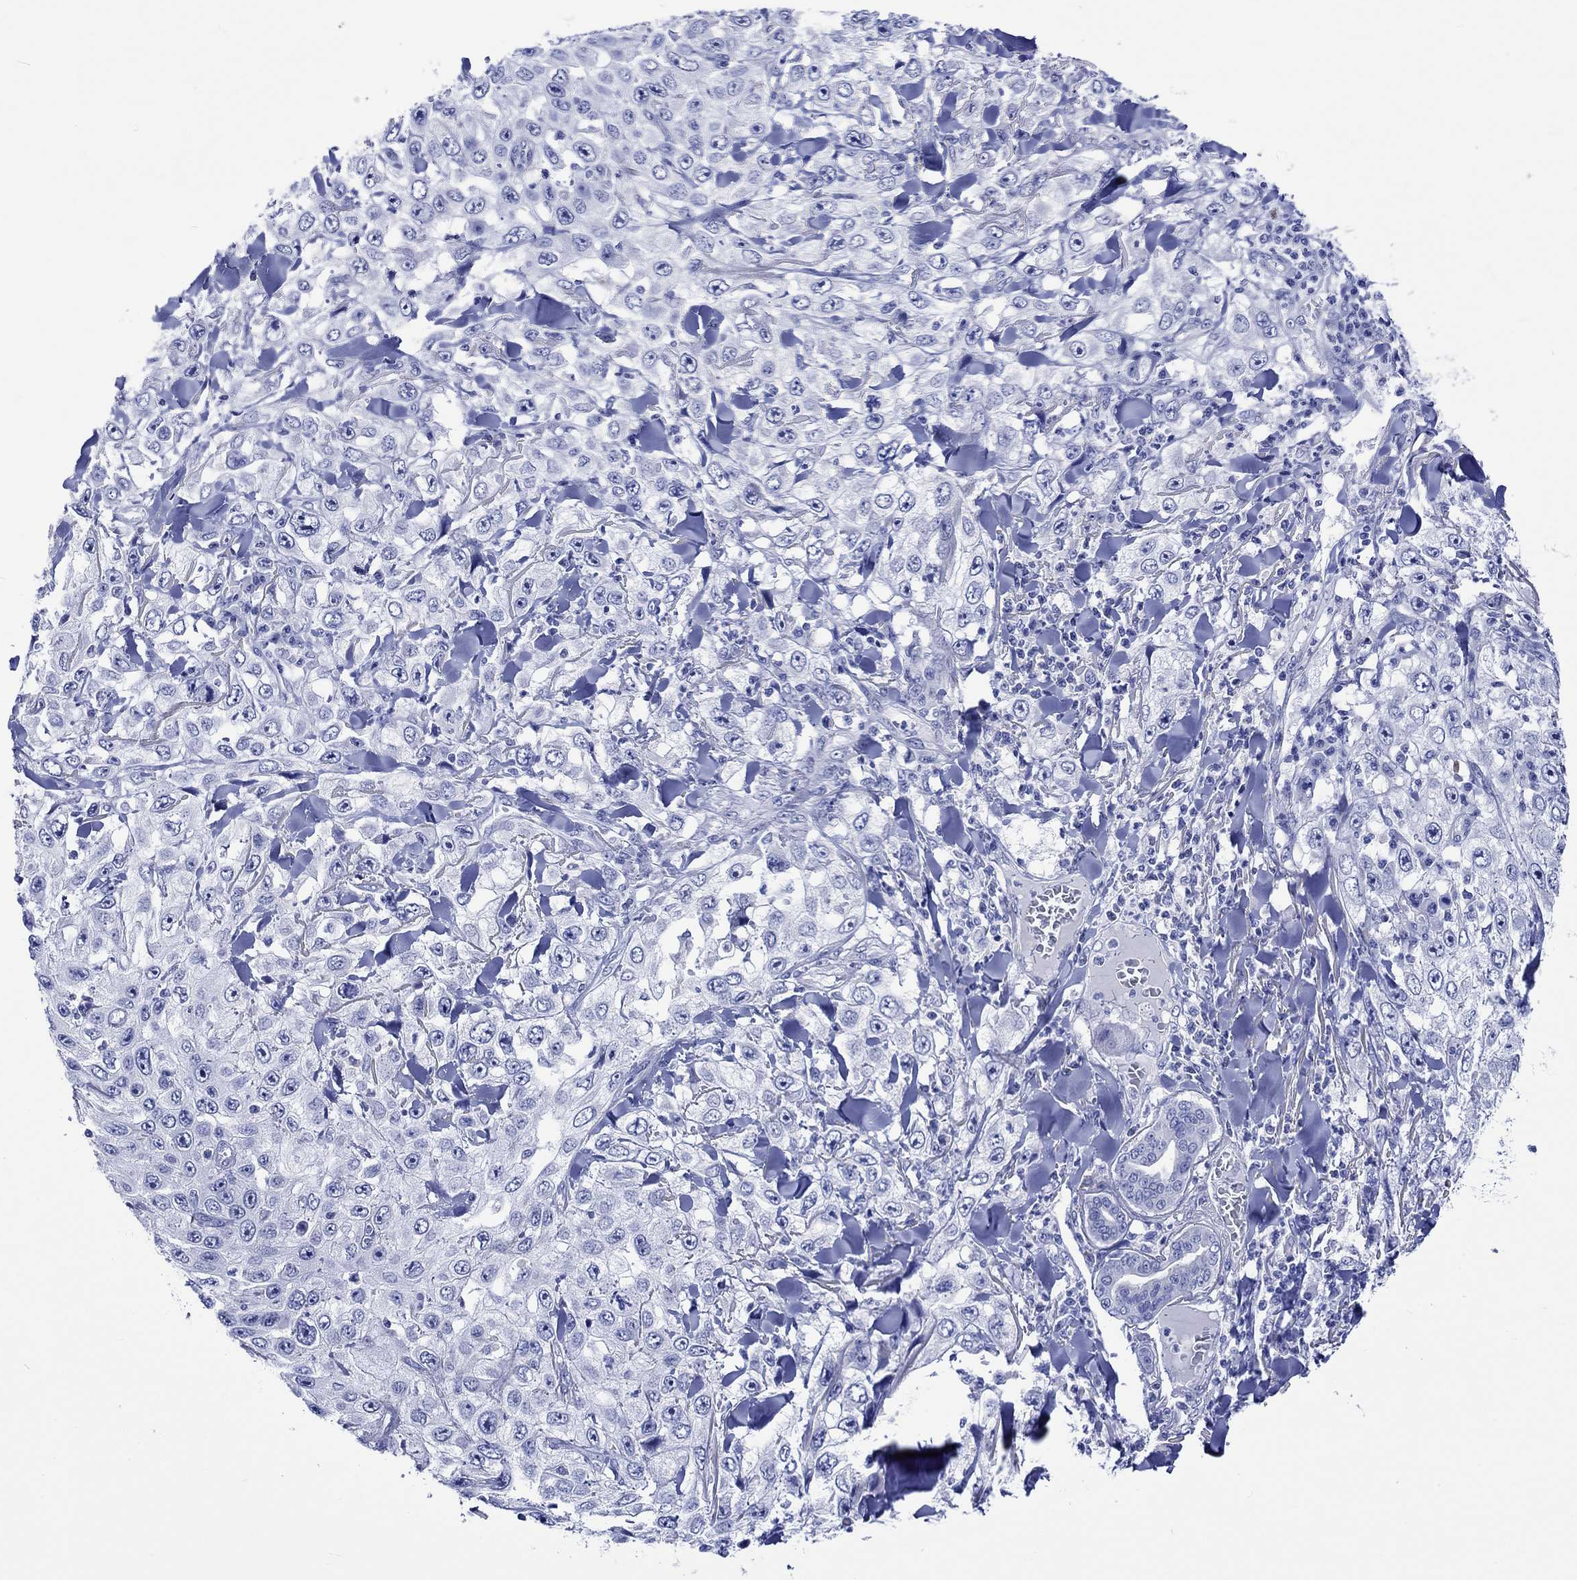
{"staining": {"intensity": "negative", "quantity": "none", "location": "none"}, "tissue": "skin cancer", "cell_type": "Tumor cells", "image_type": "cancer", "snomed": [{"axis": "morphology", "description": "Squamous cell carcinoma, NOS"}, {"axis": "topography", "description": "Skin"}], "caption": "A histopathology image of skin cancer (squamous cell carcinoma) stained for a protein demonstrates no brown staining in tumor cells.", "gene": "HARBI1", "patient": {"sex": "male", "age": 82}}